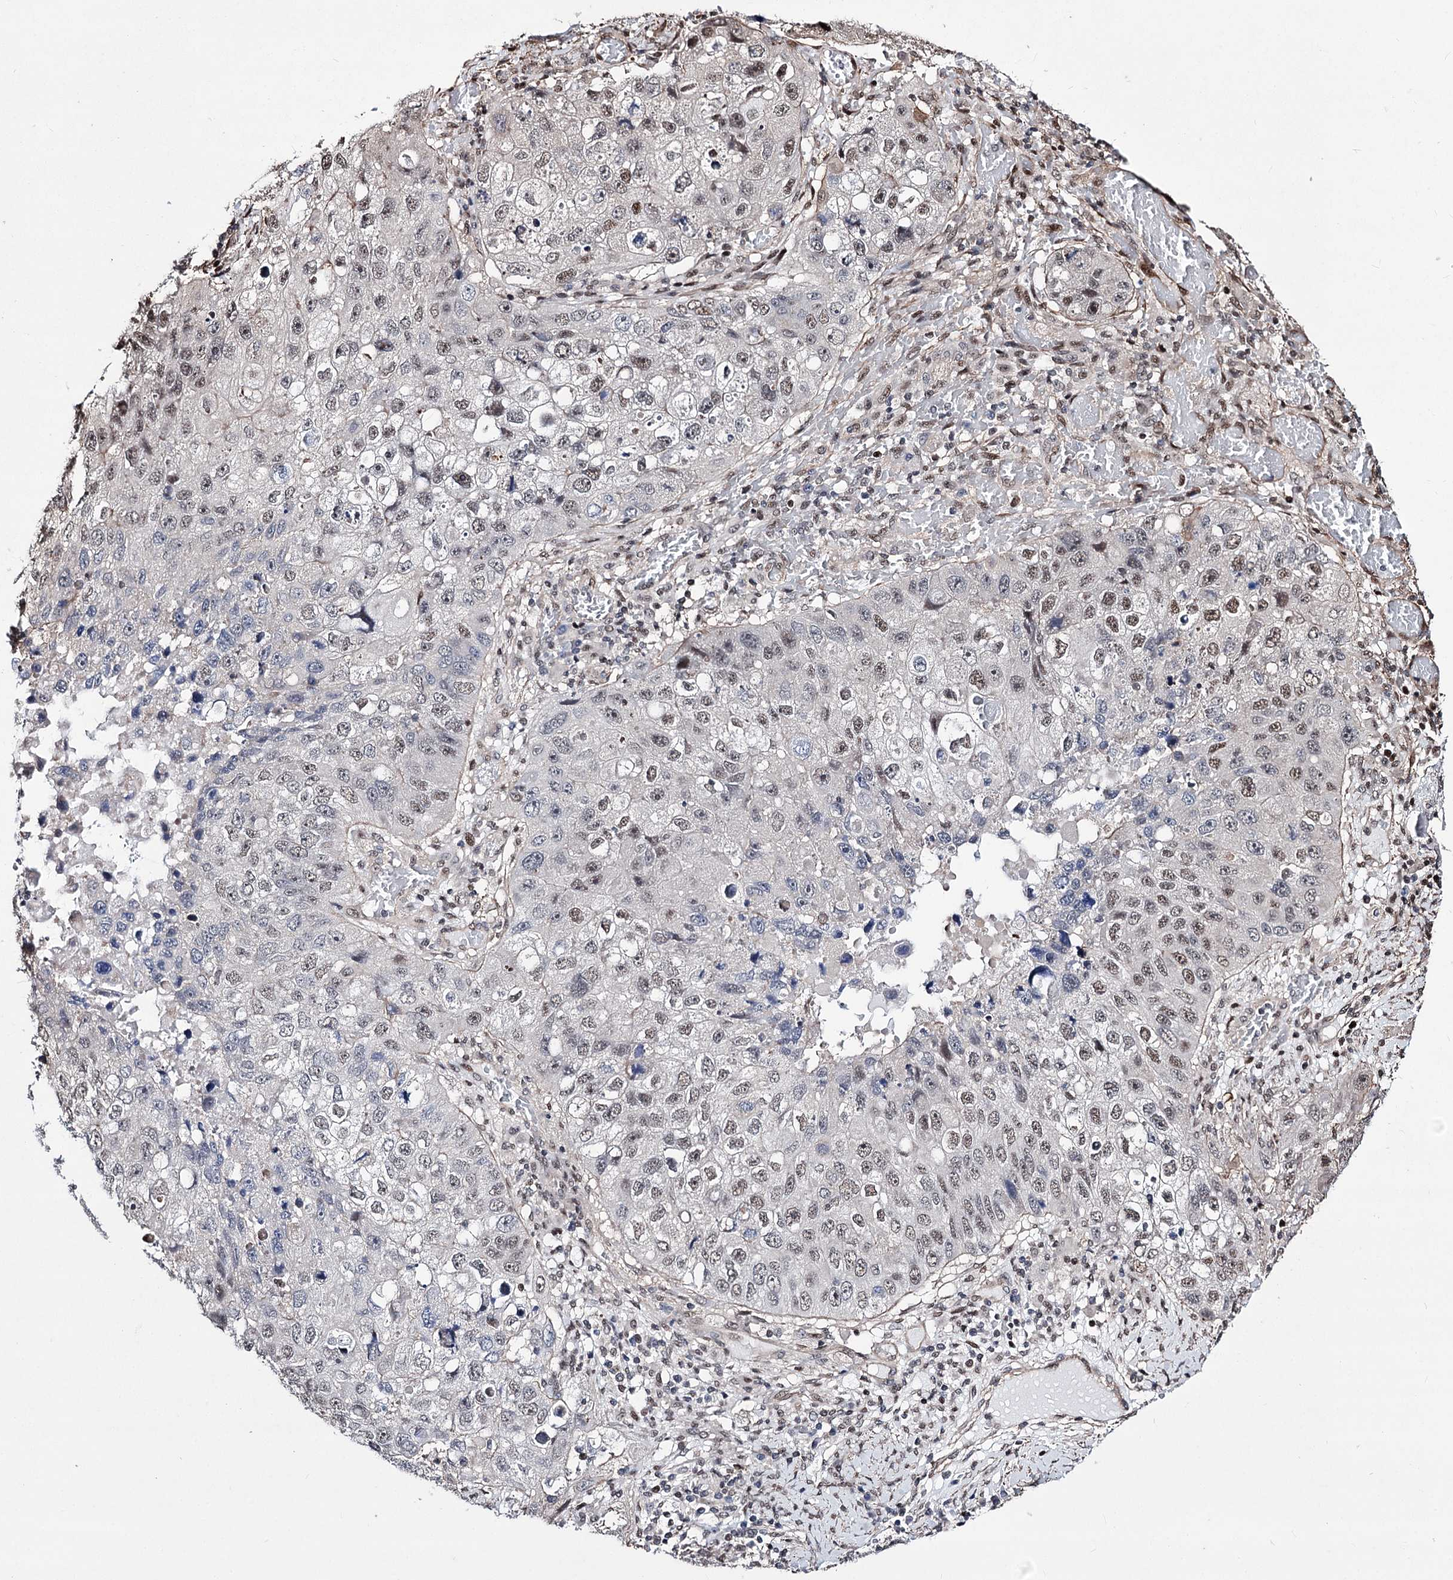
{"staining": {"intensity": "weak", "quantity": "<25%", "location": "nuclear"}, "tissue": "lung cancer", "cell_type": "Tumor cells", "image_type": "cancer", "snomed": [{"axis": "morphology", "description": "Squamous cell carcinoma, NOS"}, {"axis": "topography", "description": "Lung"}], "caption": "This is an IHC photomicrograph of lung cancer (squamous cell carcinoma). There is no positivity in tumor cells.", "gene": "CHMP7", "patient": {"sex": "male", "age": 61}}